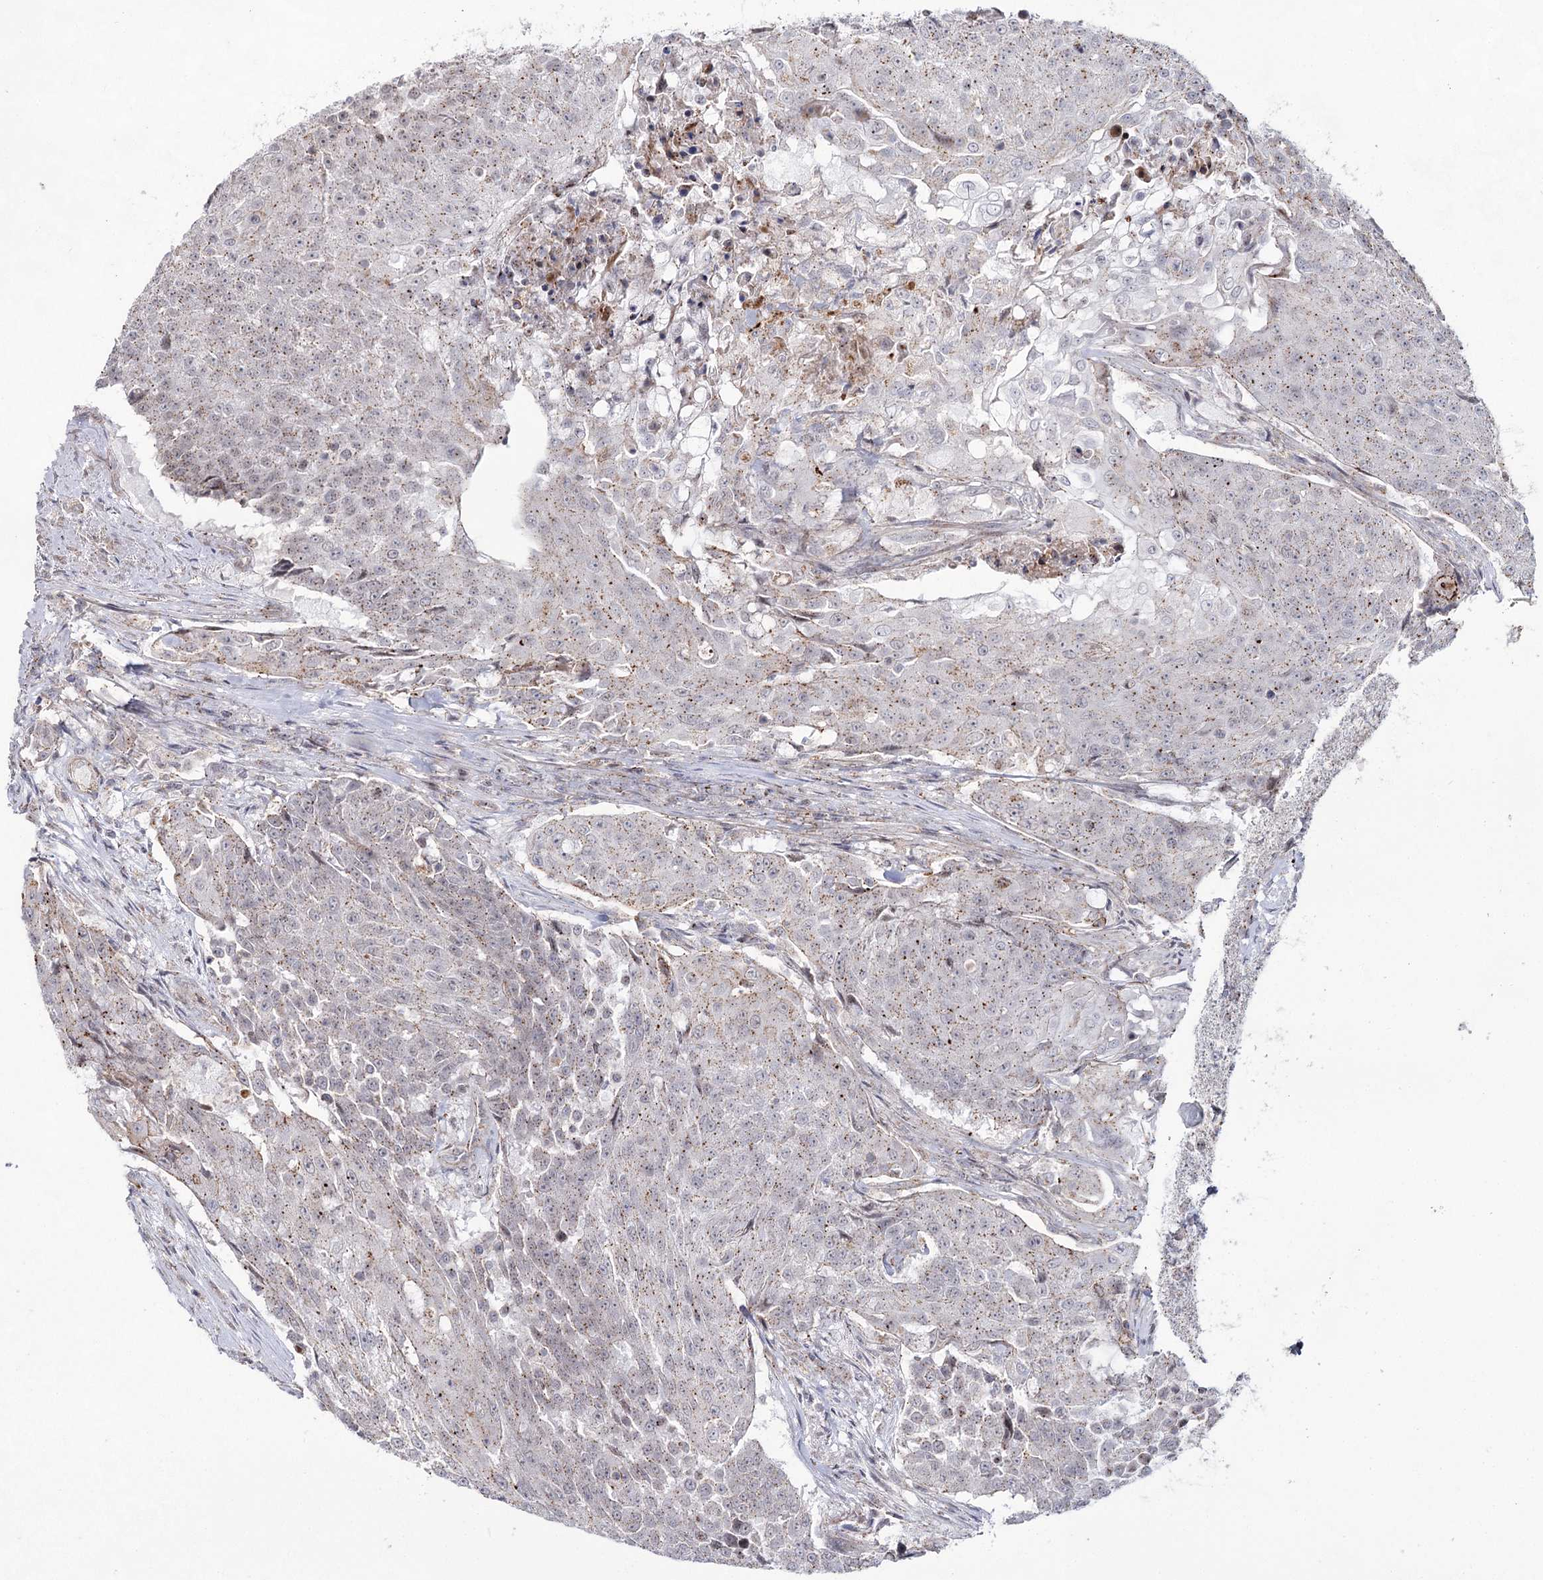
{"staining": {"intensity": "moderate", "quantity": "25%-75%", "location": "cytoplasmic/membranous"}, "tissue": "urothelial cancer", "cell_type": "Tumor cells", "image_type": "cancer", "snomed": [{"axis": "morphology", "description": "Urothelial carcinoma, High grade"}, {"axis": "topography", "description": "Urinary bladder"}], "caption": "Immunohistochemical staining of human urothelial cancer reveals moderate cytoplasmic/membranous protein staining in about 25%-75% of tumor cells. Immunohistochemistry (ihc) stains the protein in brown and the nuclei are stained blue.", "gene": "ATL2", "patient": {"sex": "female", "age": 63}}